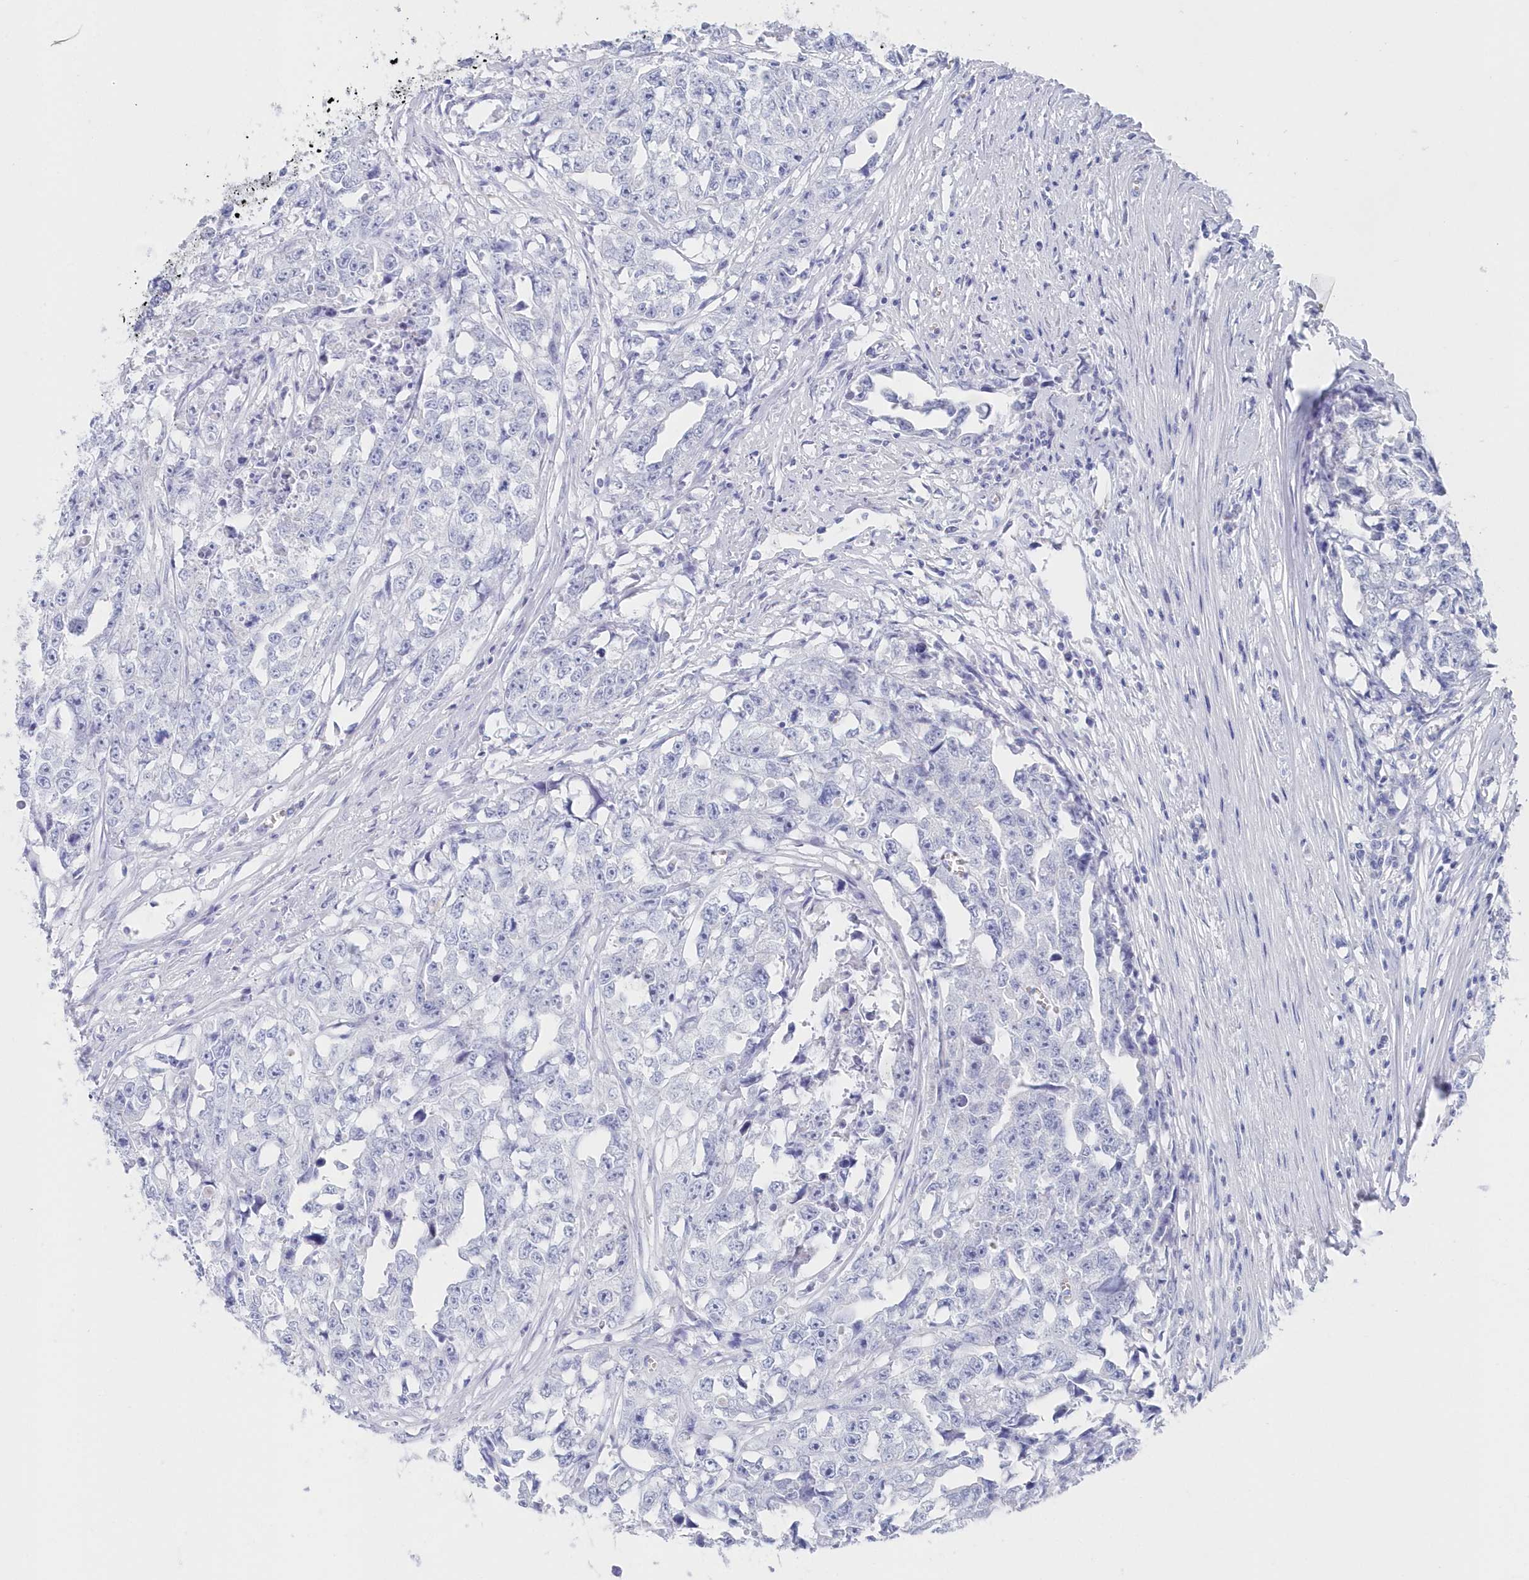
{"staining": {"intensity": "negative", "quantity": "none", "location": "none"}, "tissue": "testis cancer", "cell_type": "Tumor cells", "image_type": "cancer", "snomed": [{"axis": "morphology", "description": "Seminoma, NOS"}, {"axis": "morphology", "description": "Carcinoma, Embryonal, NOS"}, {"axis": "topography", "description": "Testis"}], "caption": "IHC micrograph of neoplastic tissue: testis cancer (seminoma) stained with DAB displays no significant protein positivity in tumor cells. (Stains: DAB IHC with hematoxylin counter stain, Microscopy: brightfield microscopy at high magnification).", "gene": "CSNK1G2", "patient": {"sex": "male", "age": 43}}